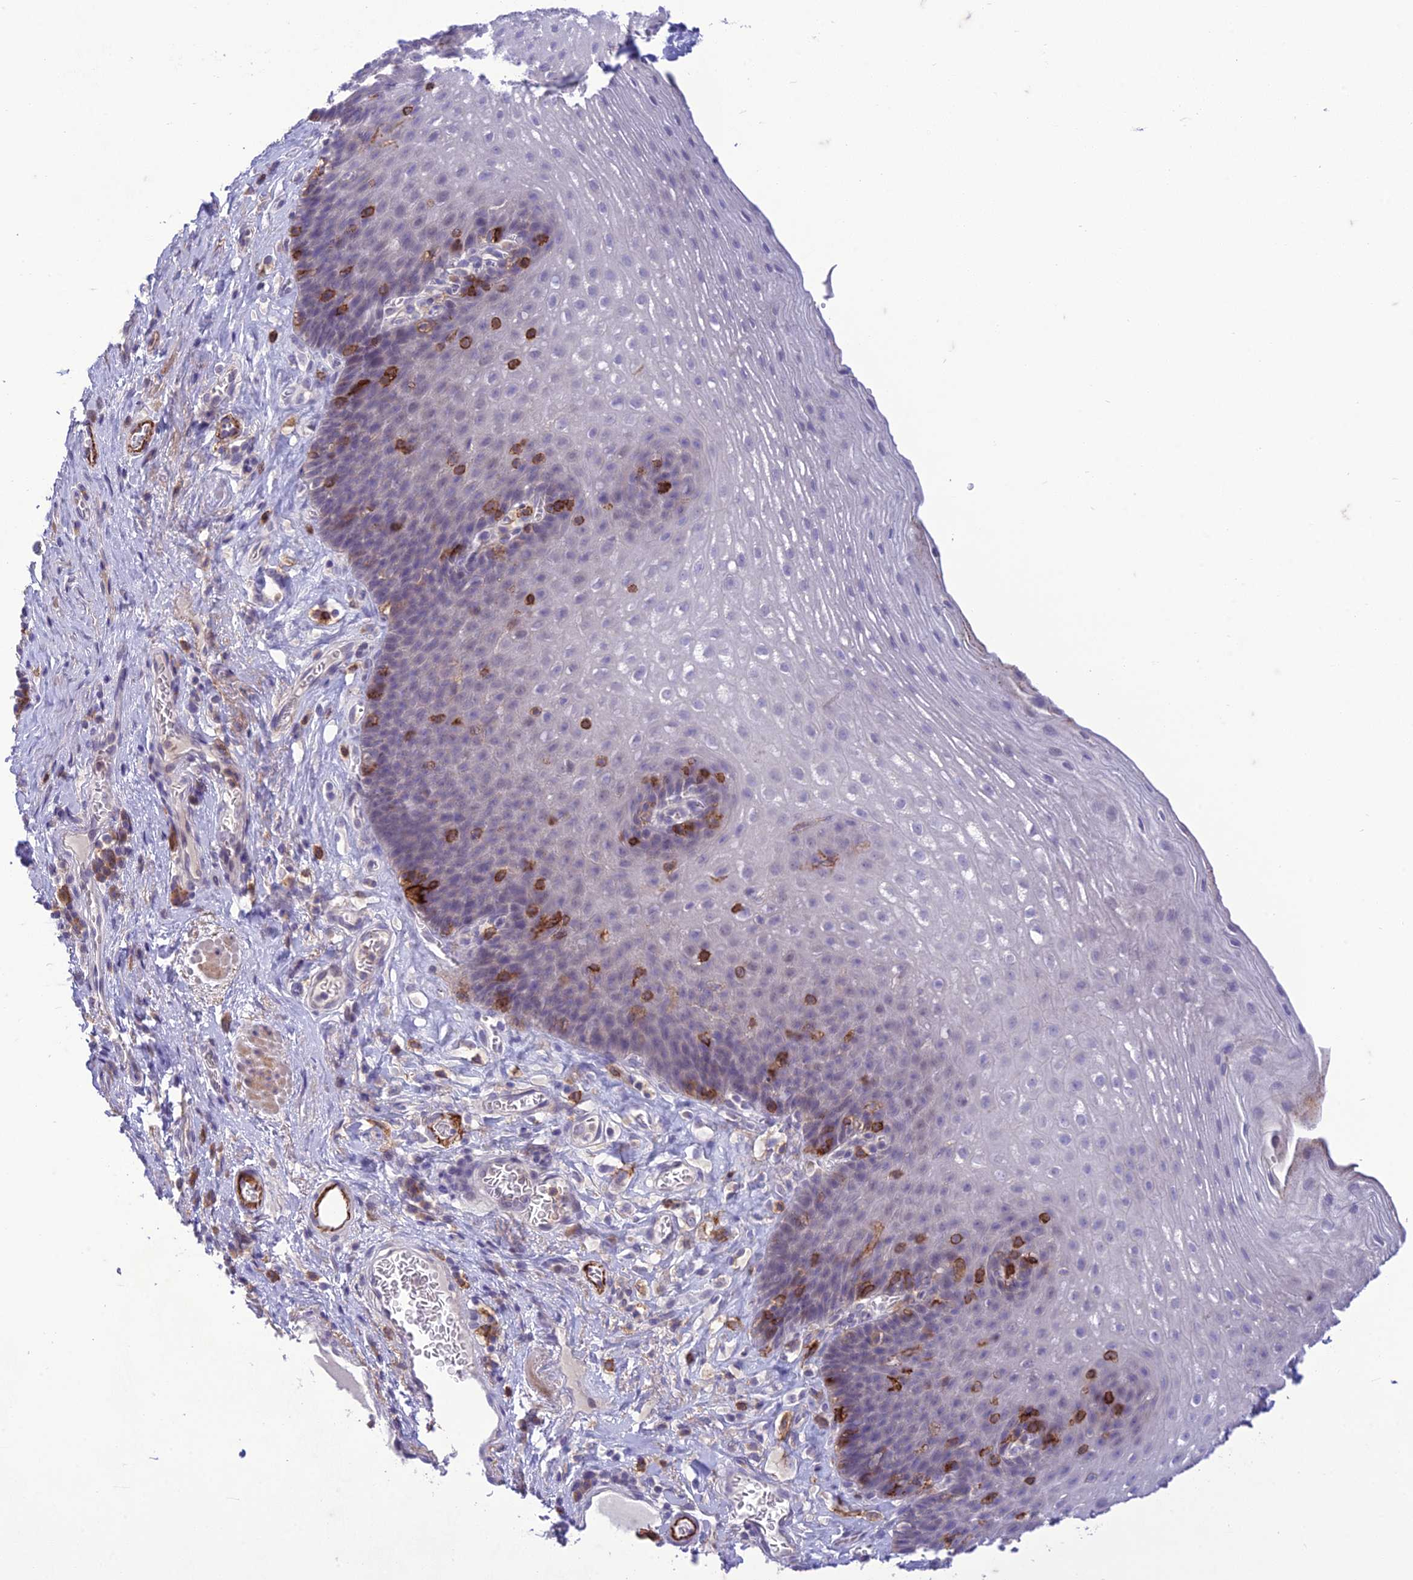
{"staining": {"intensity": "negative", "quantity": "none", "location": "none"}, "tissue": "esophagus", "cell_type": "Squamous epithelial cells", "image_type": "normal", "snomed": [{"axis": "morphology", "description": "Normal tissue, NOS"}, {"axis": "topography", "description": "Esophagus"}], "caption": "An immunohistochemistry (IHC) image of benign esophagus is shown. There is no staining in squamous epithelial cells of esophagus.", "gene": "ITGAE", "patient": {"sex": "female", "age": 66}}